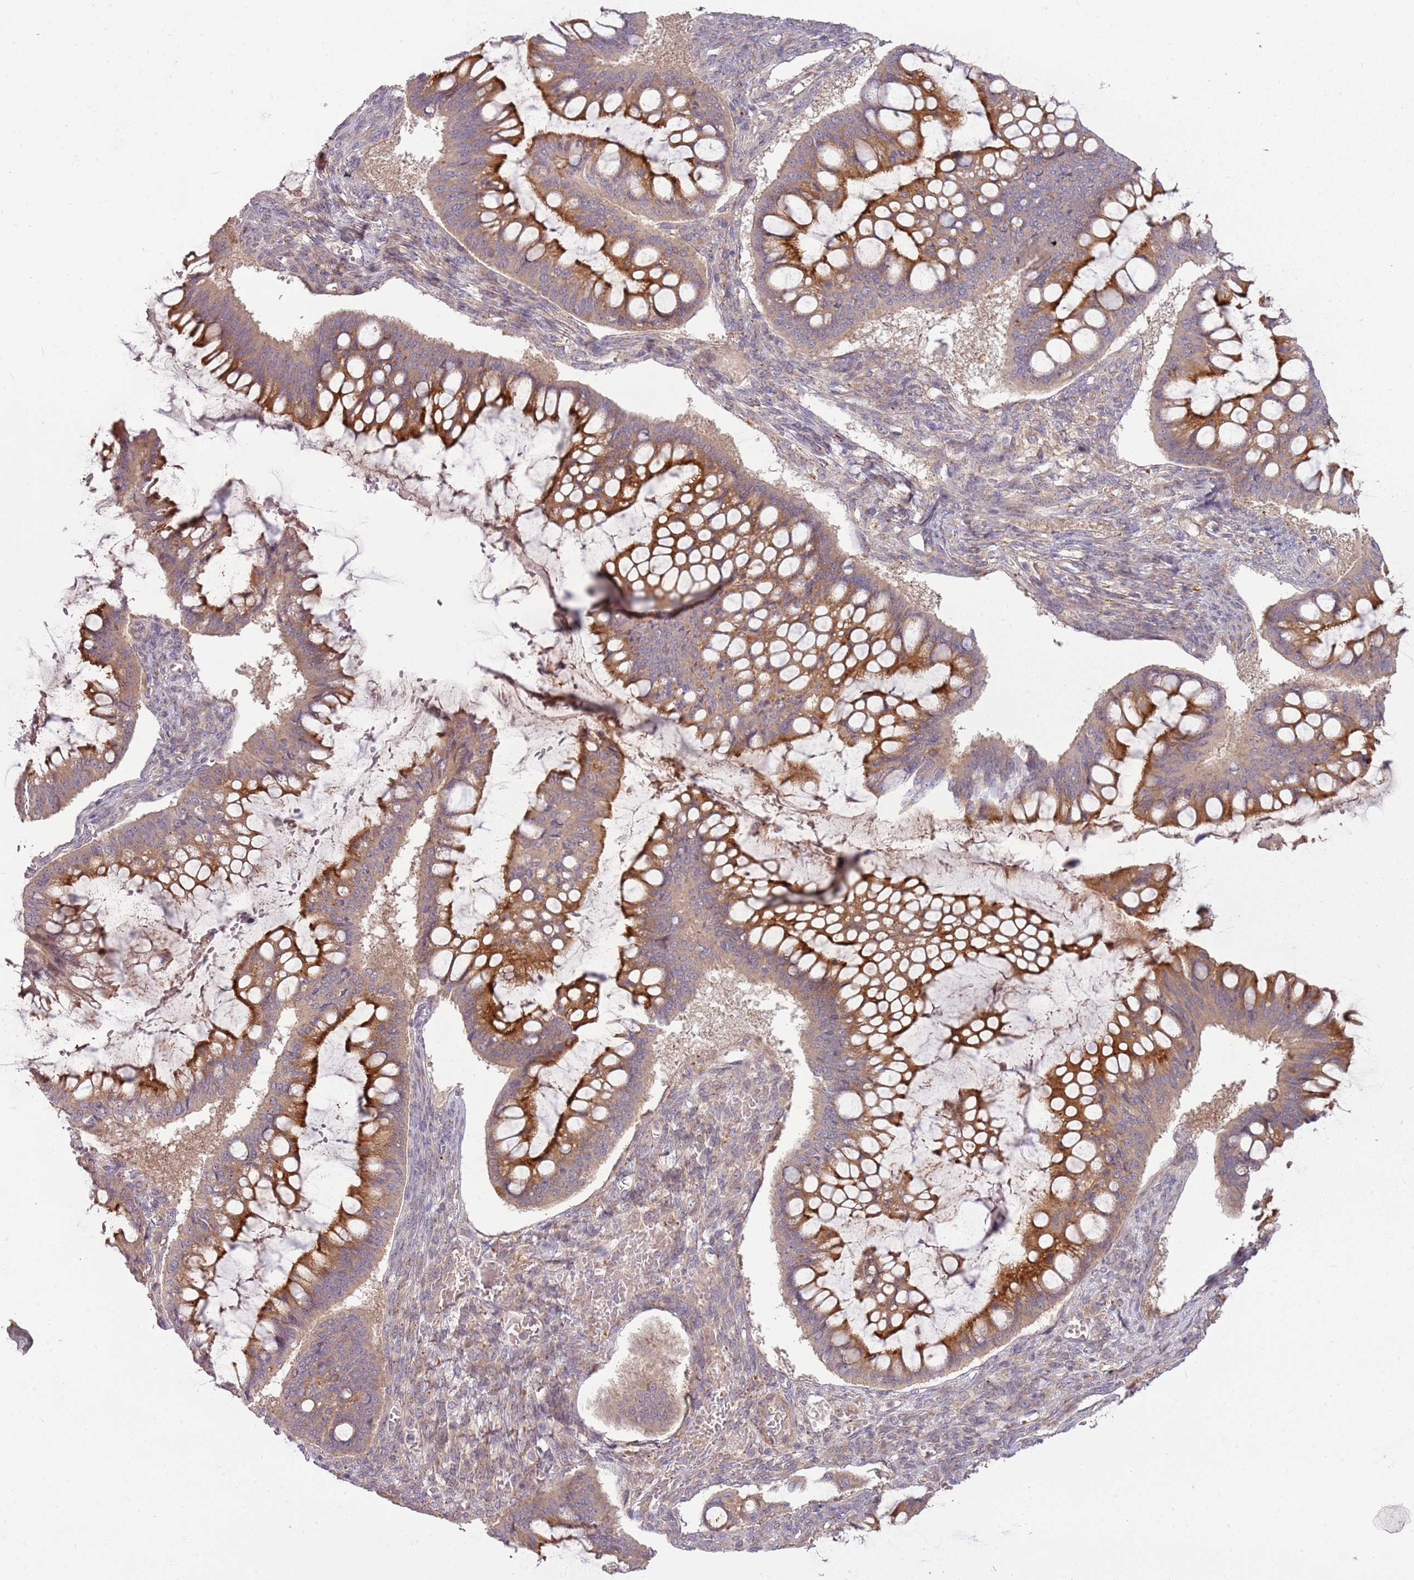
{"staining": {"intensity": "strong", "quantity": "25%-75%", "location": "cytoplasmic/membranous"}, "tissue": "ovarian cancer", "cell_type": "Tumor cells", "image_type": "cancer", "snomed": [{"axis": "morphology", "description": "Cystadenocarcinoma, mucinous, NOS"}, {"axis": "topography", "description": "Ovary"}], "caption": "Immunohistochemical staining of mucinous cystadenocarcinoma (ovarian) shows high levels of strong cytoplasmic/membranous staining in about 25%-75% of tumor cells.", "gene": "RNF128", "patient": {"sex": "female", "age": 73}}